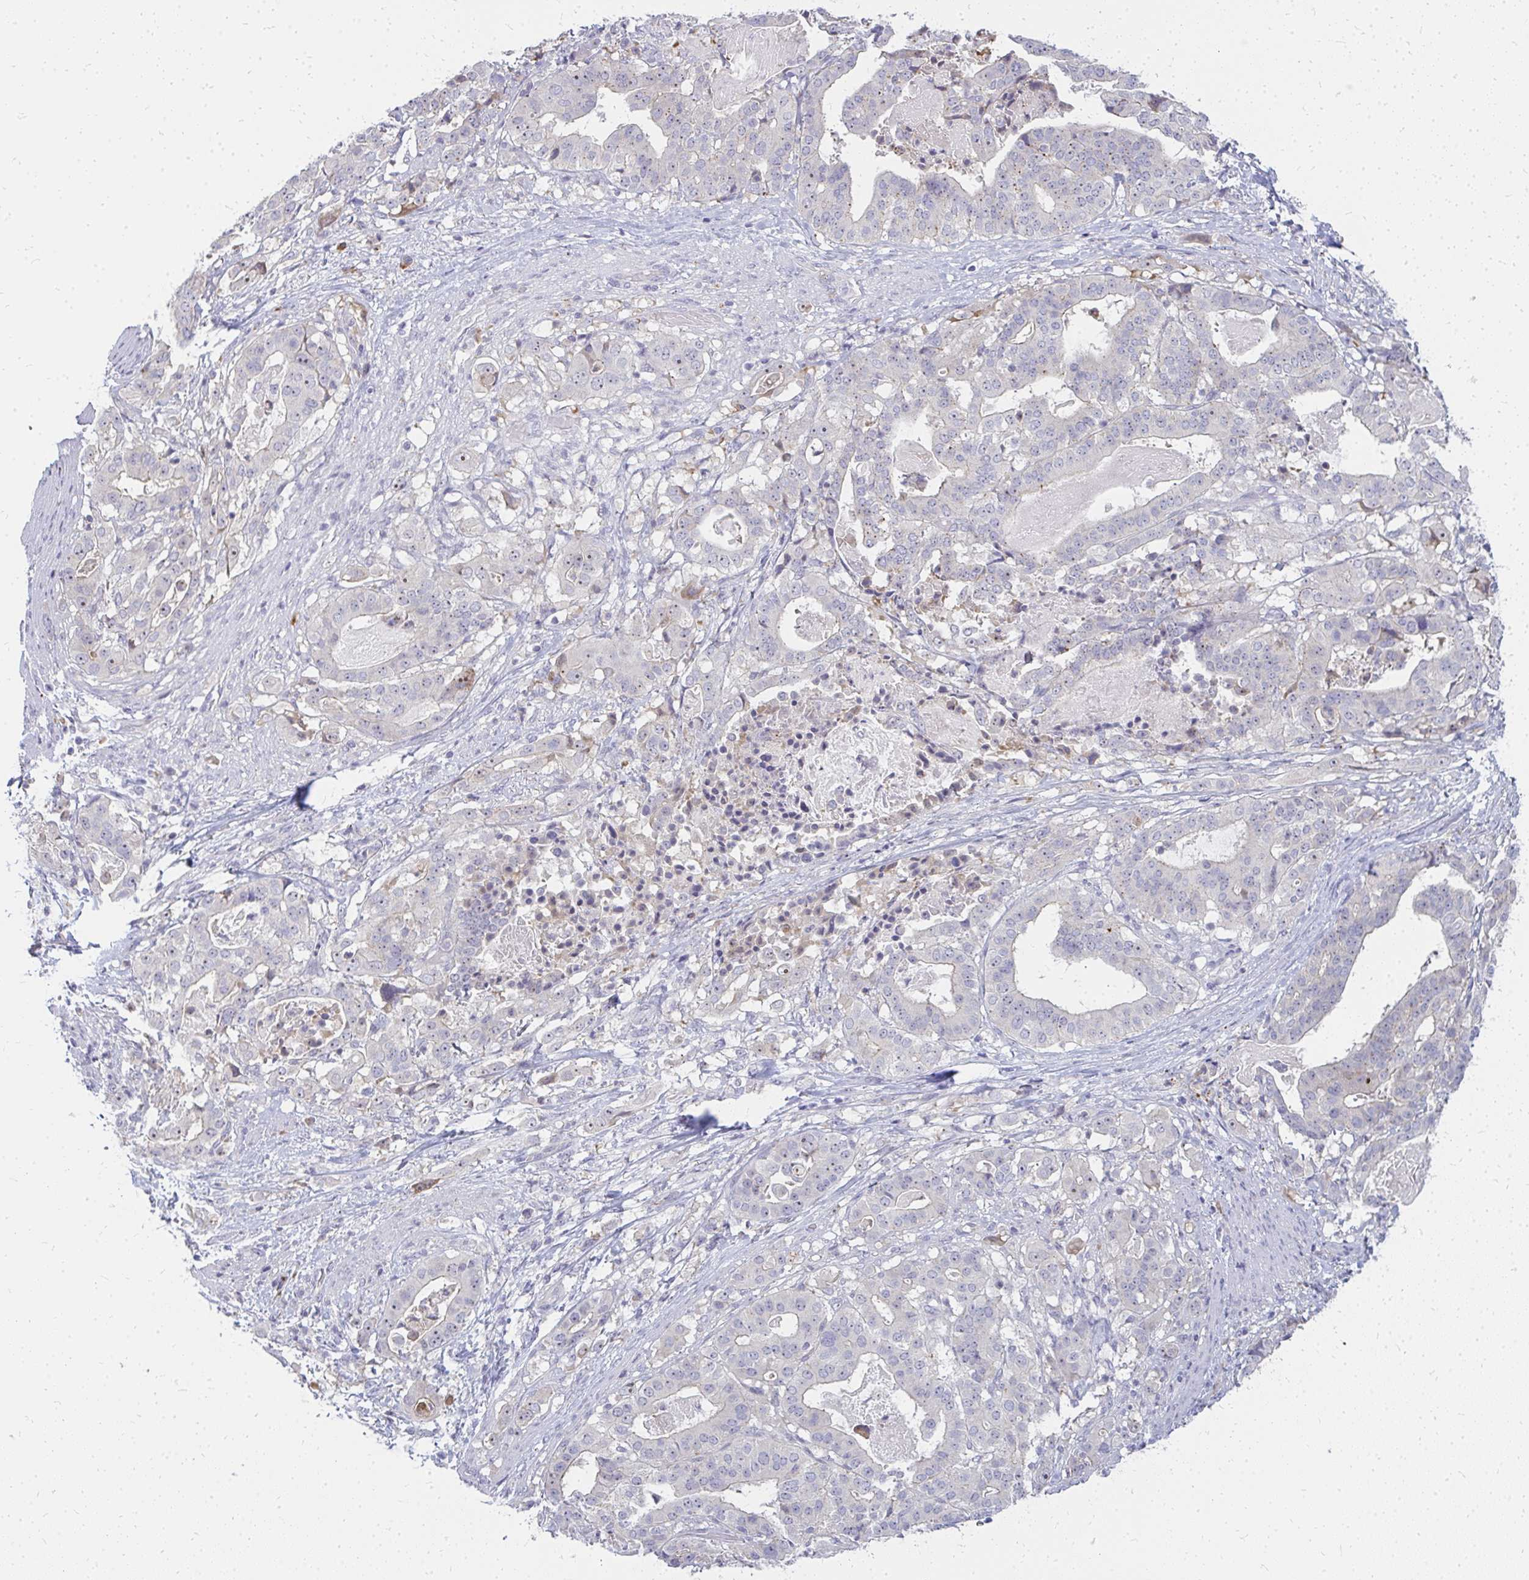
{"staining": {"intensity": "negative", "quantity": "none", "location": "none"}, "tissue": "stomach cancer", "cell_type": "Tumor cells", "image_type": "cancer", "snomed": [{"axis": "morphology", "description": "Adenocarcinoma, NOS"}, {"axis": "topography", "description": "Stomach"}], "caption": "IHC micrograph of neoplastic tissue: adenocarcinoma (stomach) stained with DAB (3,3'-diaminobenzidine) shows no significant protein positivity in tumor cells. The staining is performed using DAB brown chromogen with nuclei counter-stained in using hematoxylin.", "gene": "FAM9A", "patient": {"sex": "male", "age": 48}}